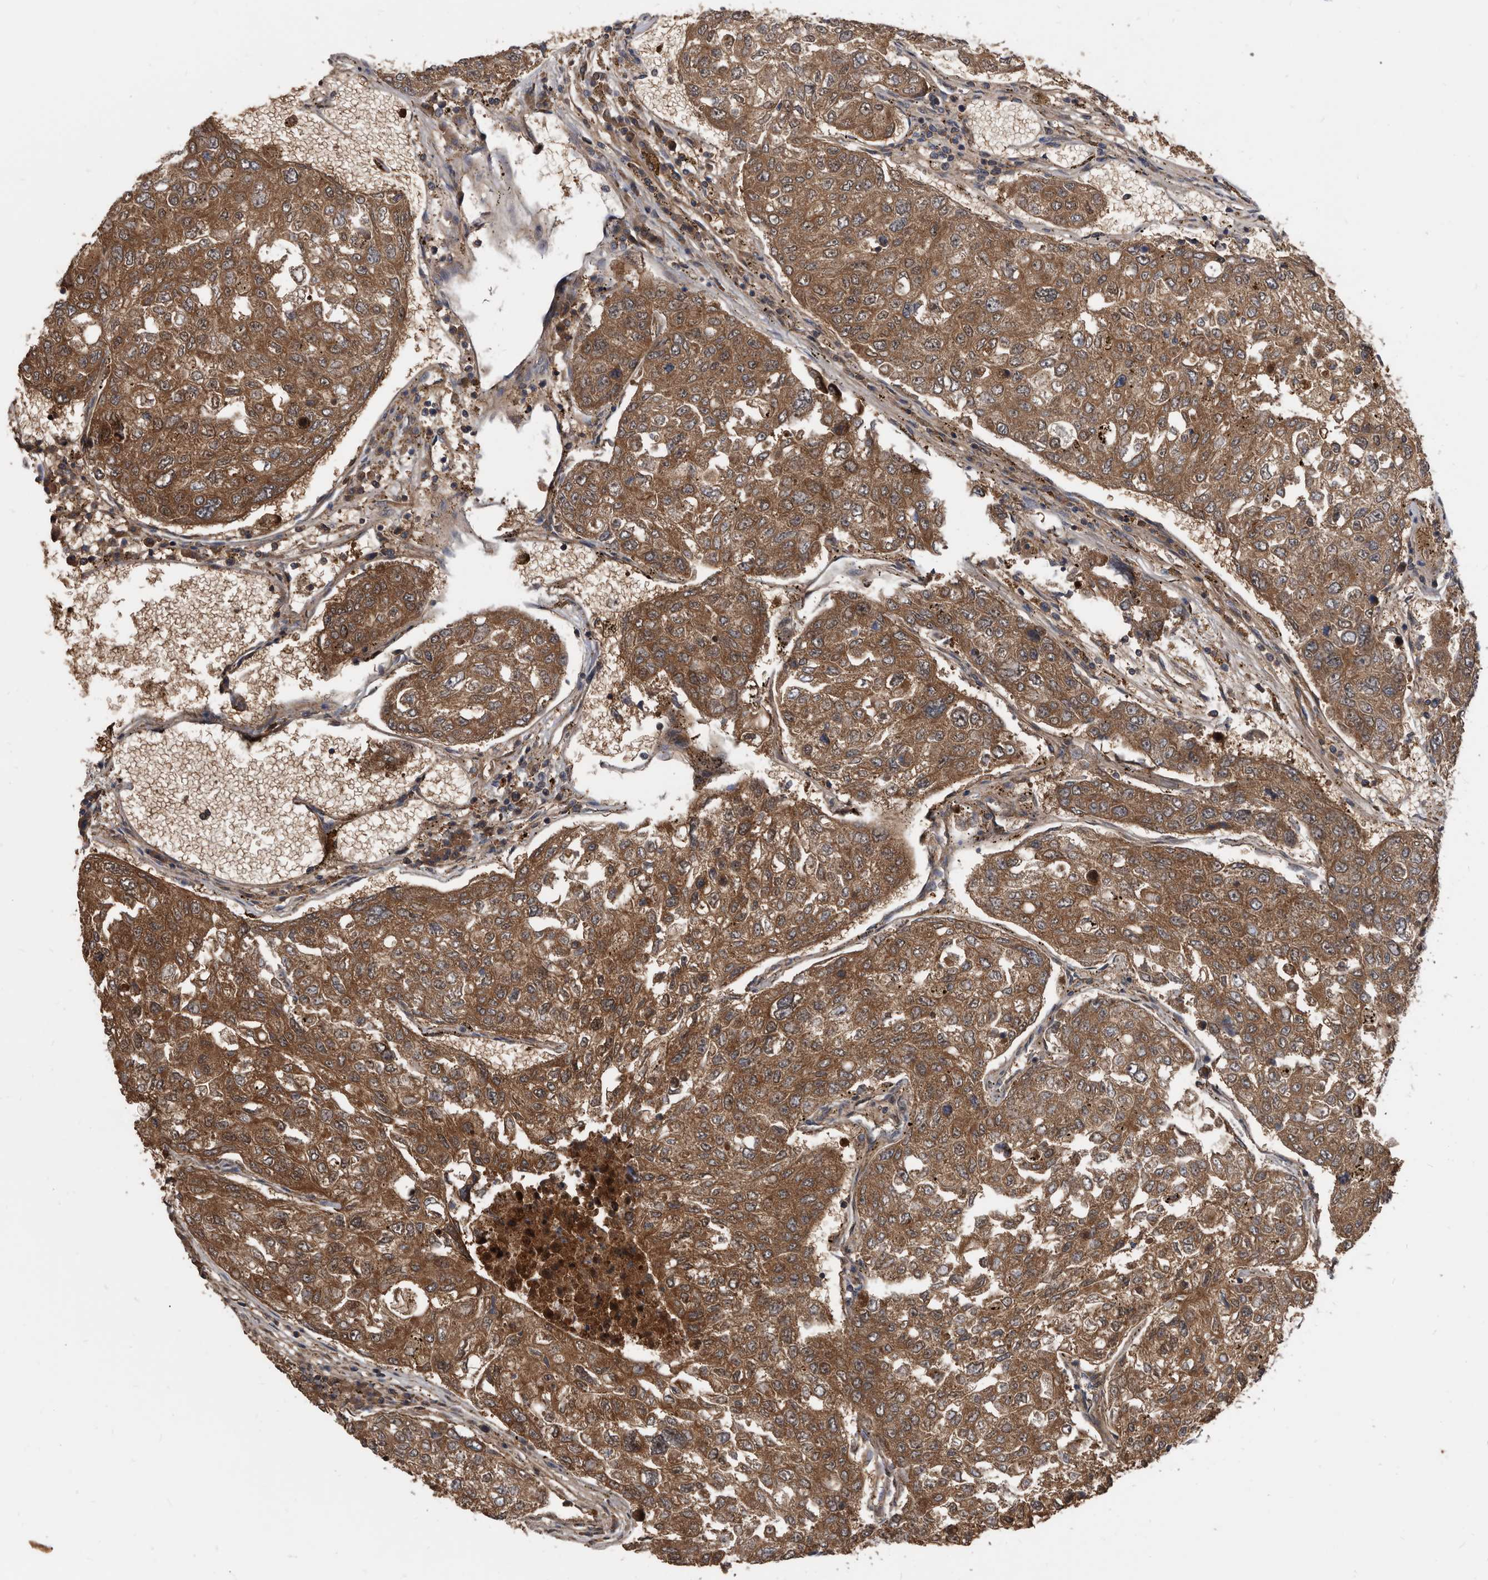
{"staining": {"intensity": "moderate", "quantity": ">75%", "location": "cytoplasmic/membranous"}, "tissue": "urothelial cancer", "cell_type": "Tumor cells", "image_type": "cancer", "snomed": [{"axis": "morphology", "description": "Urothelial carcinoma, High grade"}, {"axis": "topography", "description": "Lymph node"}, {"axis": "topography", "description": "Urinary bladder"}], "caption": "Immunohistochemical staining of human urothelial cancer reveals moderate cytoplasmic/membranous protein staining in approximately >75% of tumor cells.", "gene": "APEH", "patient": {"sex": "male", "age": 51}}